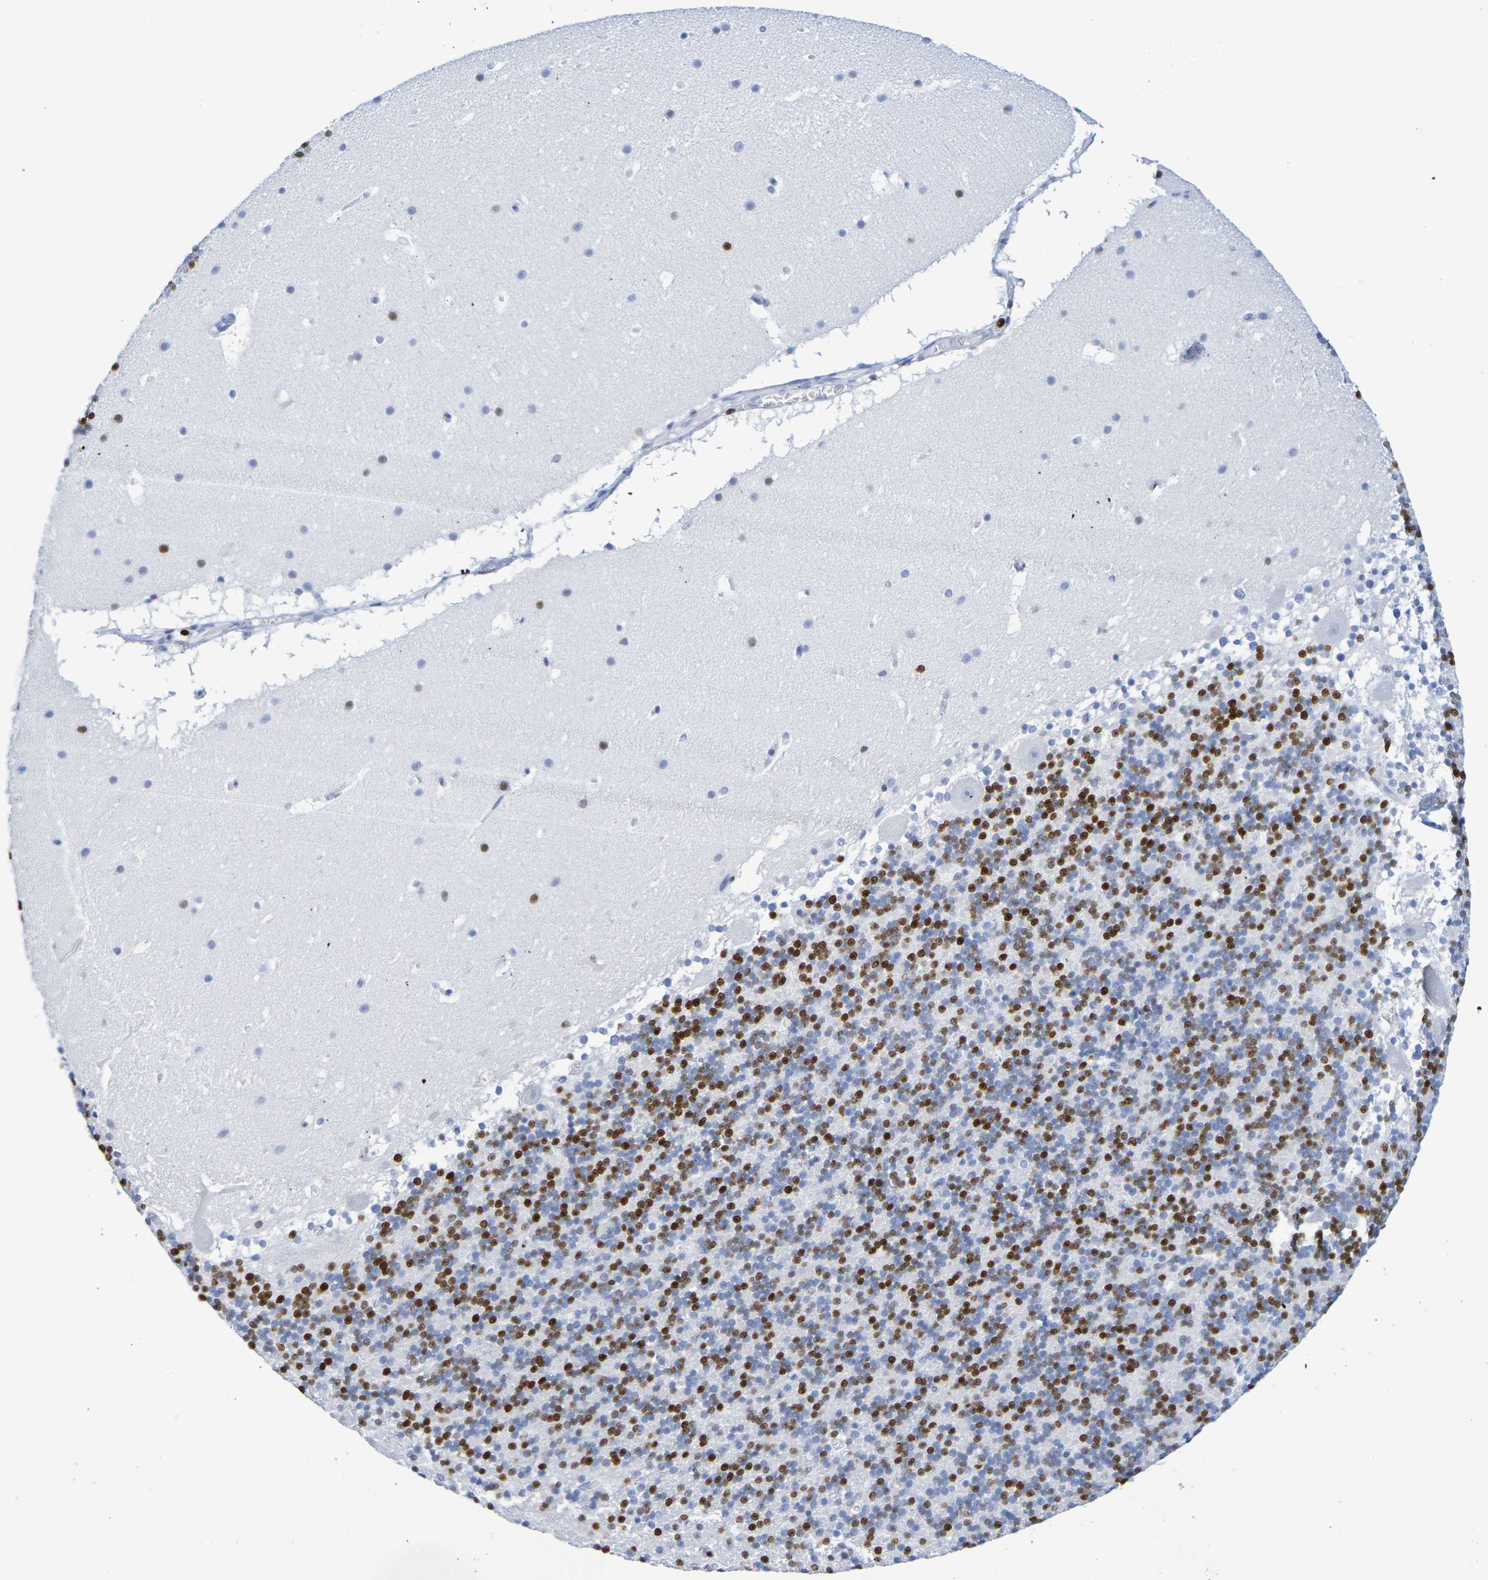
{"staining": {"intensity": "strong", "quantity": "25%-75%", "location": "nuclear"}, "tissue": "cerebellum", "cell_type": "Cells in granular layer", "image_type": "normal", "snomed": [{"axis": "morphology", "description": "Normal tissue, NOS"}, {"axis": "topography", "description": "Cerebellum"}], "caption": "An image showing strong nuclear positivity in about 25%-75% of cells in granular layer in normal cerebellum, as visualized by brown immunohistochemical staining.", "gene": "H1", "patient": {"sex": "male", "age": 45}}